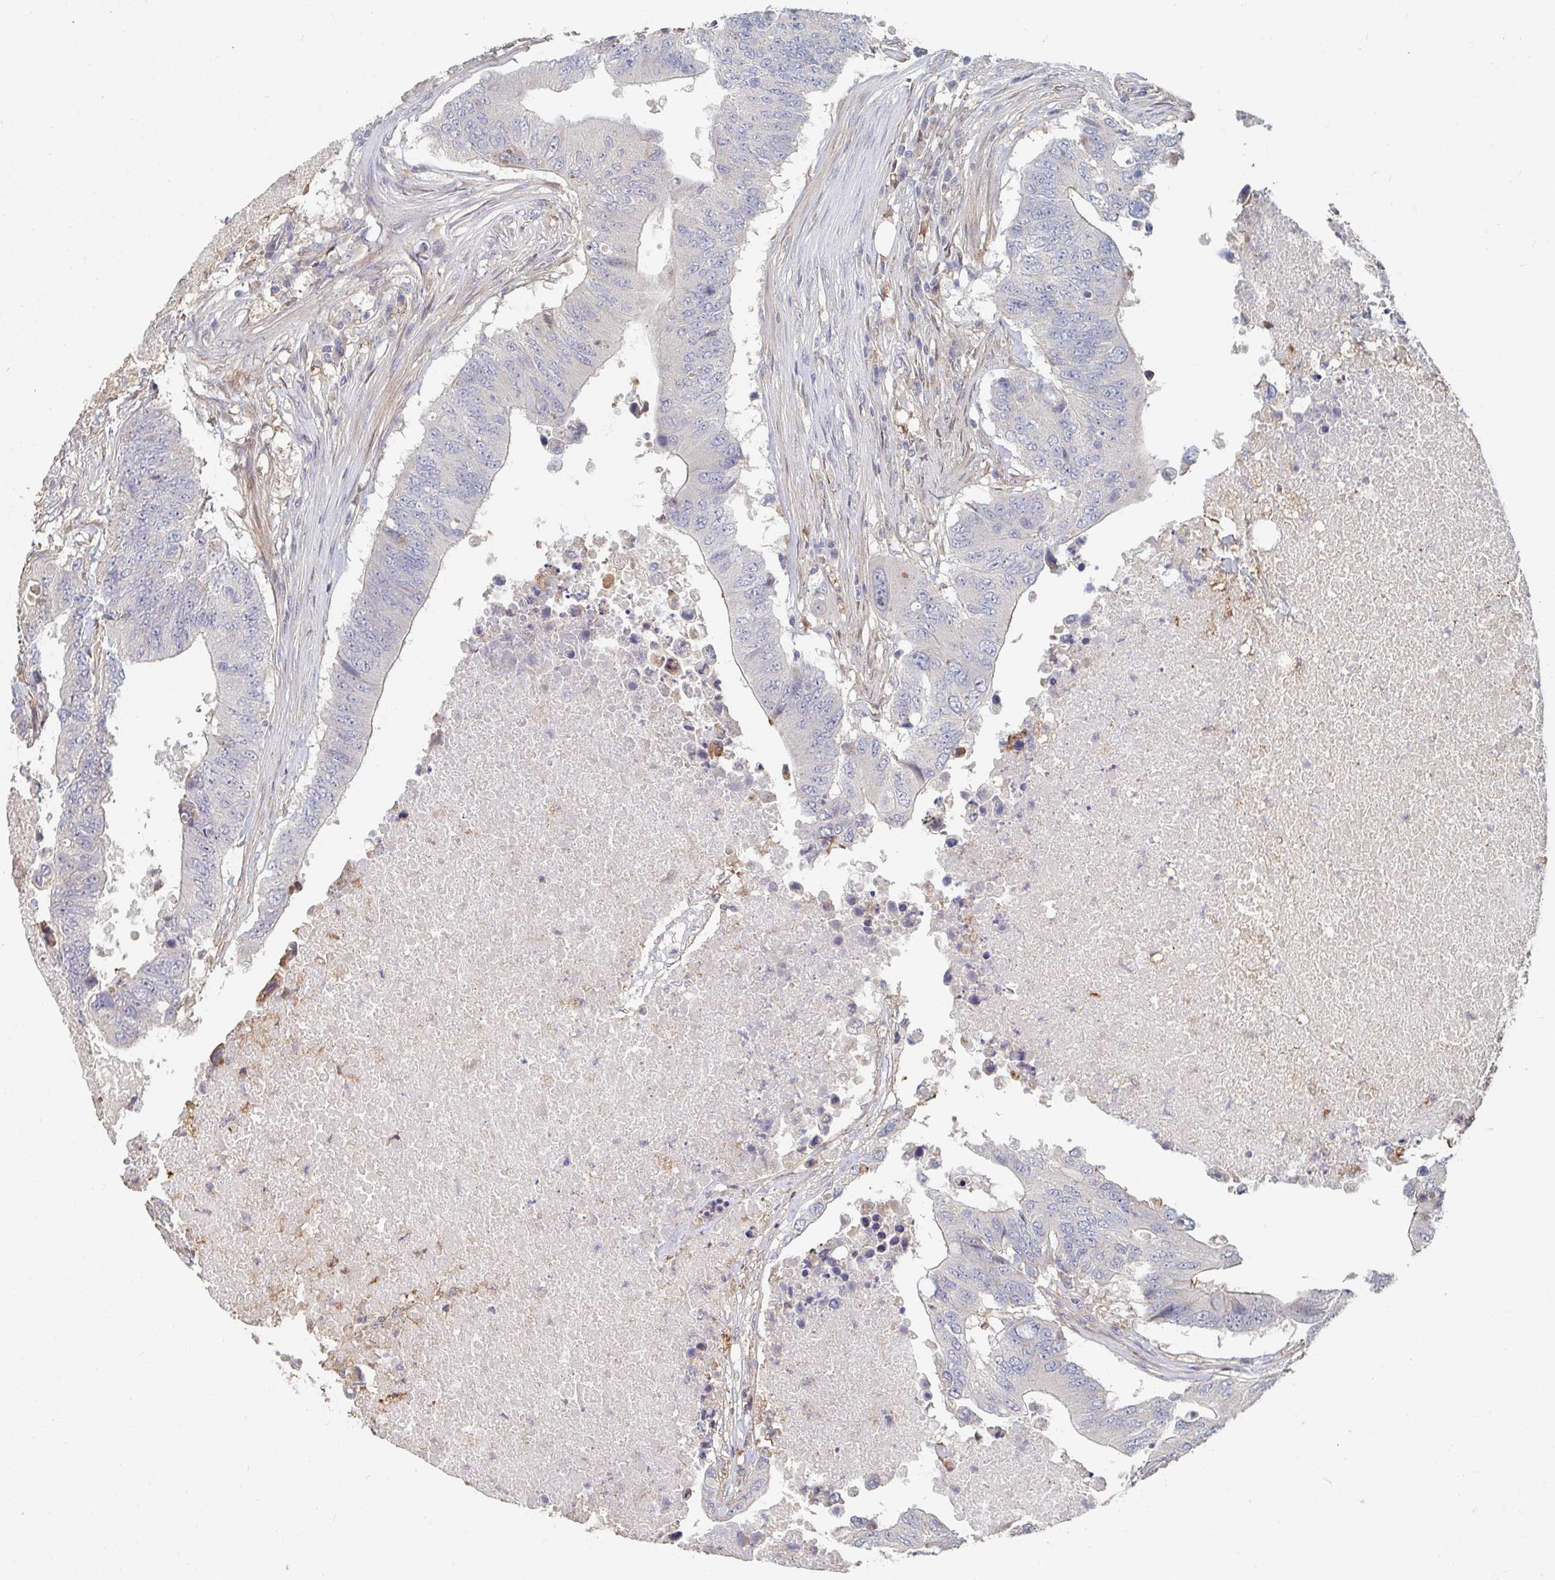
{"staining": {"intensity": "negative", "quantity": "none", "location": "none"}, "tissue": "colorectal cancer", "cell_type": "Tumor cells", "image_type": "cancer", "snomed": [{"axis": "morphology", "description": "Adenocarcinoma, NOS"}, {"axis": "topography", "description": "Colon"}], "caption": "Tumor cells show no significant protein staining in colorectal cancer.", "gene": "PTEN", "patient": {"sex": "male", "age": 71}}